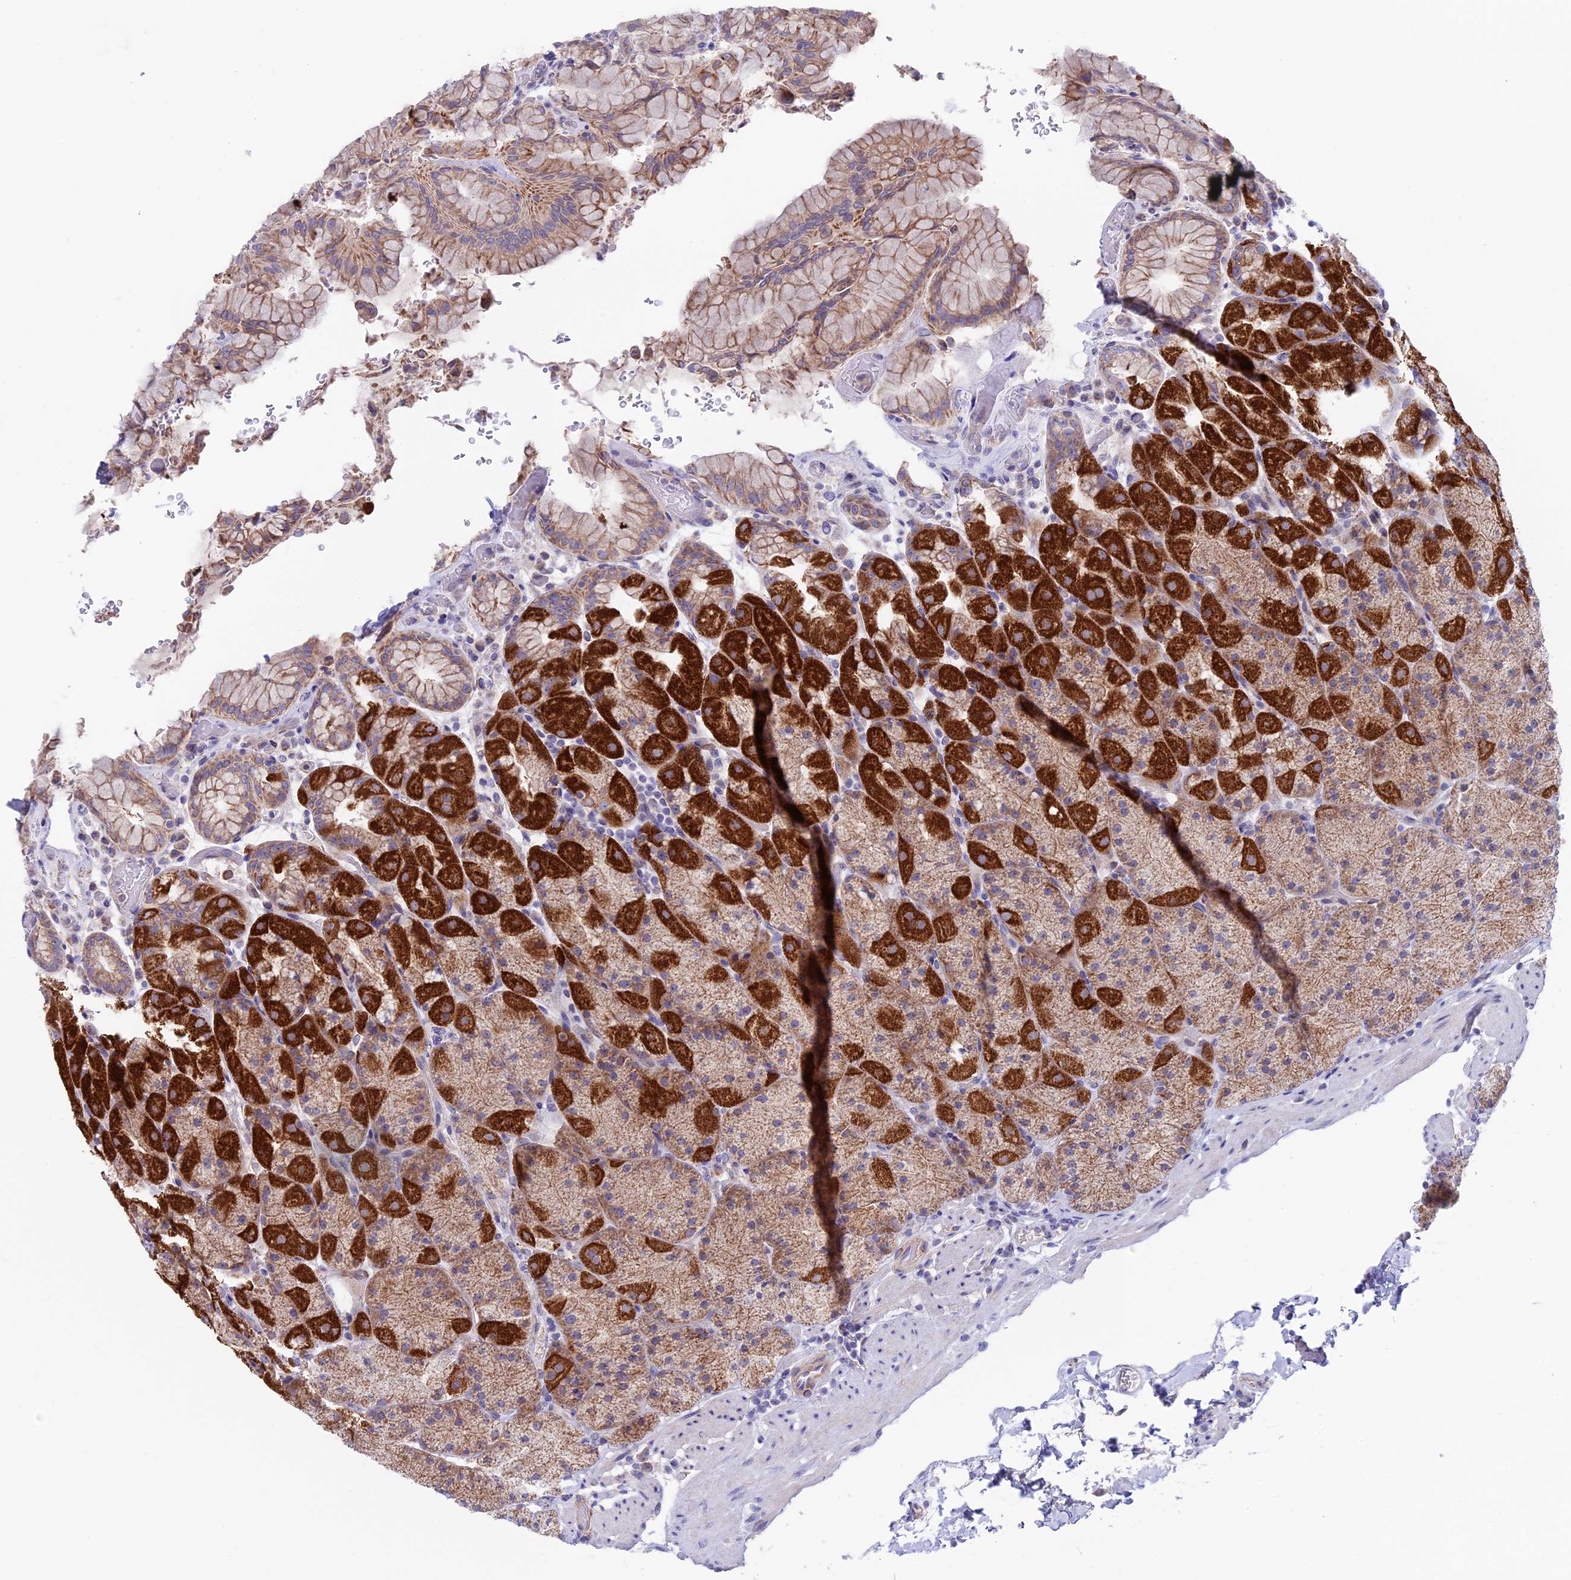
{"staining": {"intensity": "strong", "quantity": "25%-75%", "location": "cytoplasmic/membranous"}, "tissue": "stomach", "cell_type": "Glandular cells", "image_type": "normal", "snomed": [{"axis": "morphology", "description": "Normal tissue, NOS"}, {"axis": "topography", "description": "Stomach, upper"}, {"axis": "topography", "description": "Stomach, lower"}], "caption": "The photomicrograph displays a brown stain indicating the presence of a protein in the cytoplasmic/membranous of glandular cells in stomach. (Stains: DAB (3,3'-diaminobenzidine) in brown, nuclei in blue, Microscopy: brightfield microscopy at high magnification).", "gene": "ETFDH", "patient": {"sex": "male", "age": 67}}